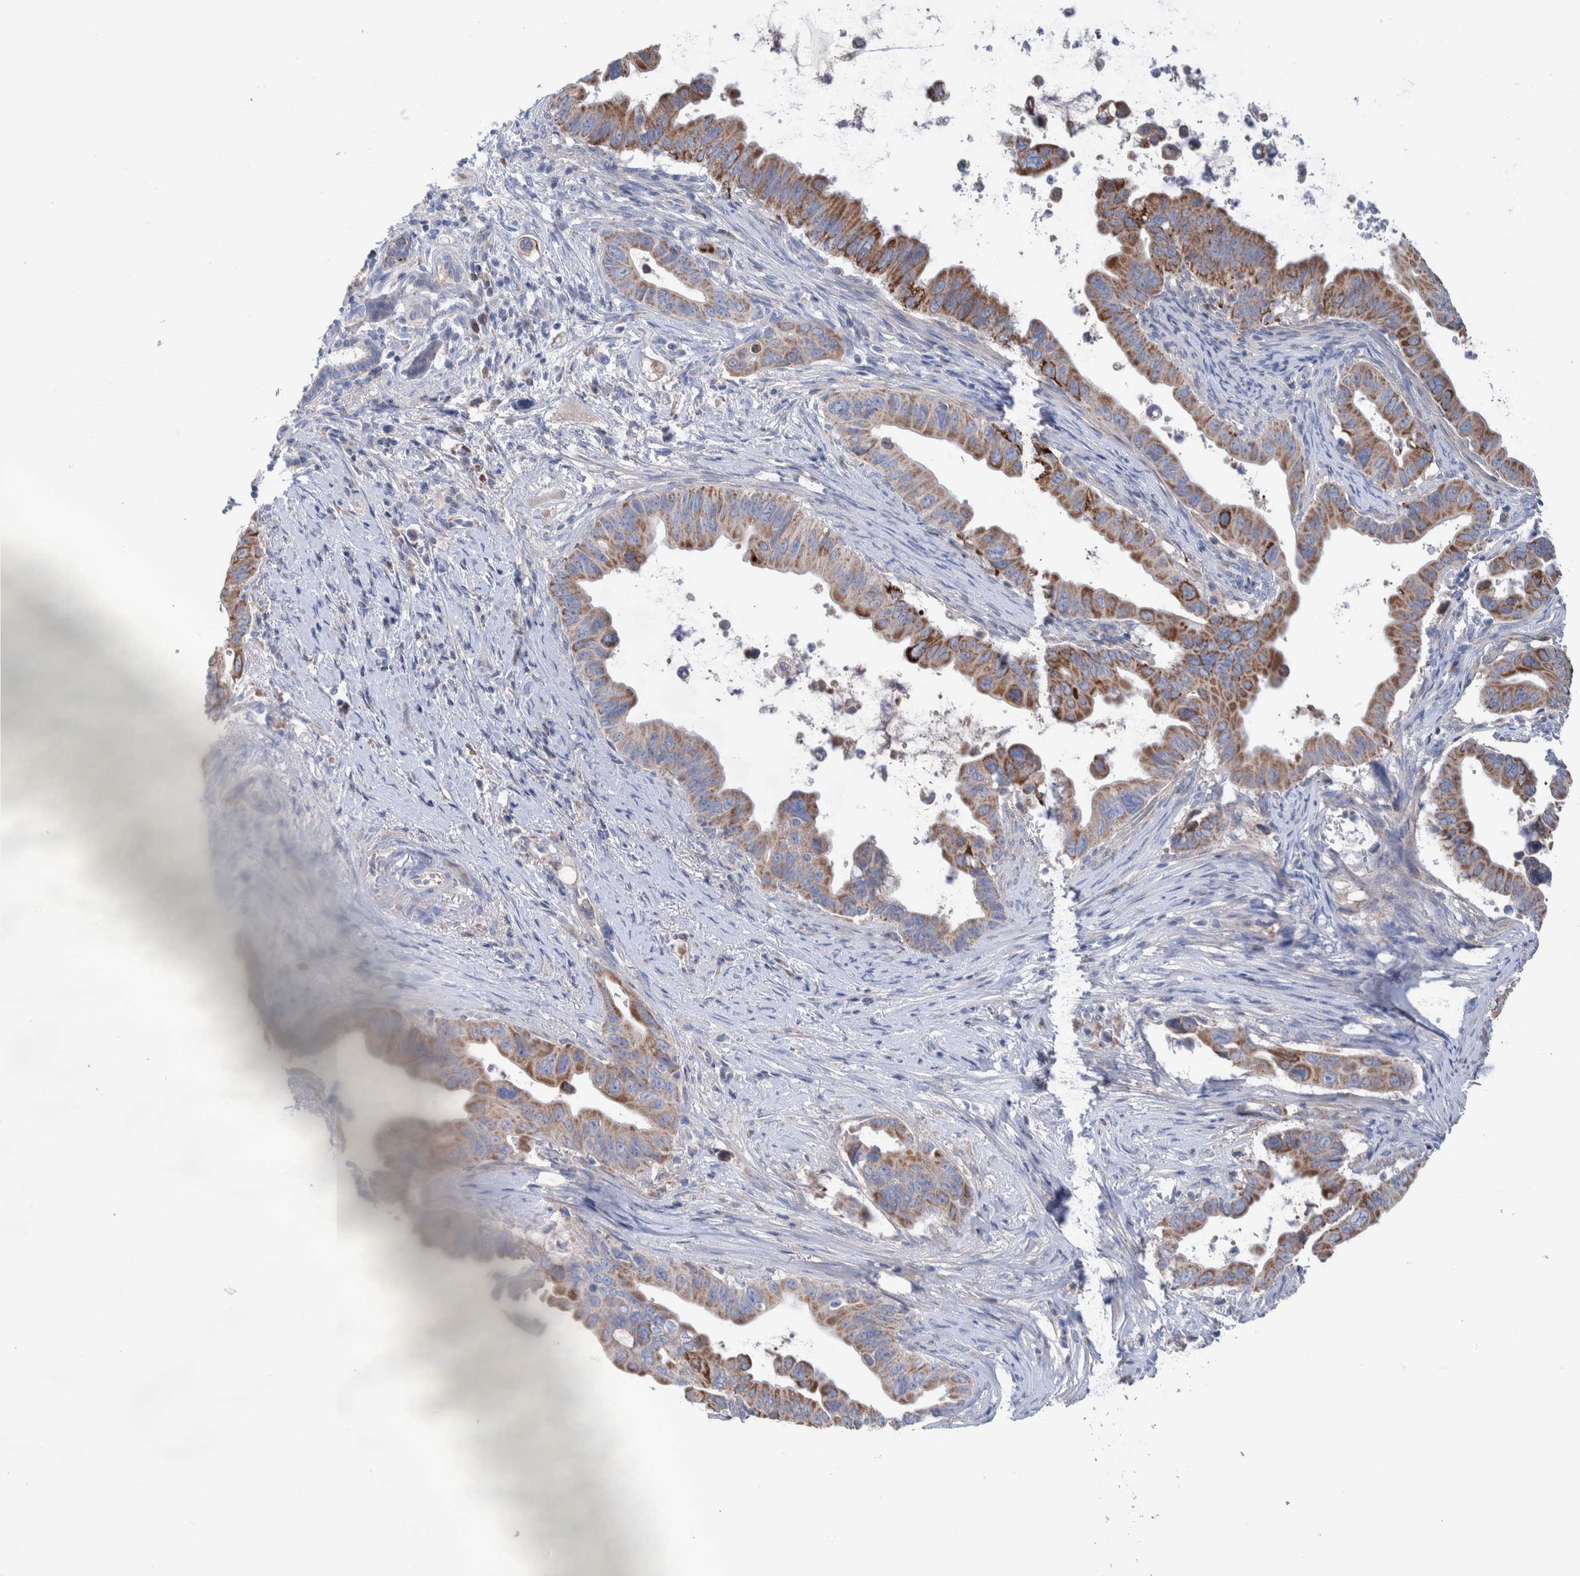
{"staining": {"intensity": "moderate", "quantity": ">75%", "location": "cytoplasmic/membranous"}, "tissue": "pancreatic cancer", "cell_type": "Tumor cells", "image_type": "cancer", "snomed": [{"axis": "morphology", "description": "Adenocarcinoma, NOS"}, {"axis": "topography", "description": "Pancreas"}], "caption": "High-magnification brightfield microscopy of pancreatic cancer (adenocarcinoma) stained with DAB (3,3'-diaminobenzidine) (brown) and counterstained with hematoxylin (blue). tumor cells exhibit moderate cytoplasmic/membranous positivity is appreciated in approximately>75% of cells.", "gene": "DECR1", "patient": {"sex": "female", "age": 72}}